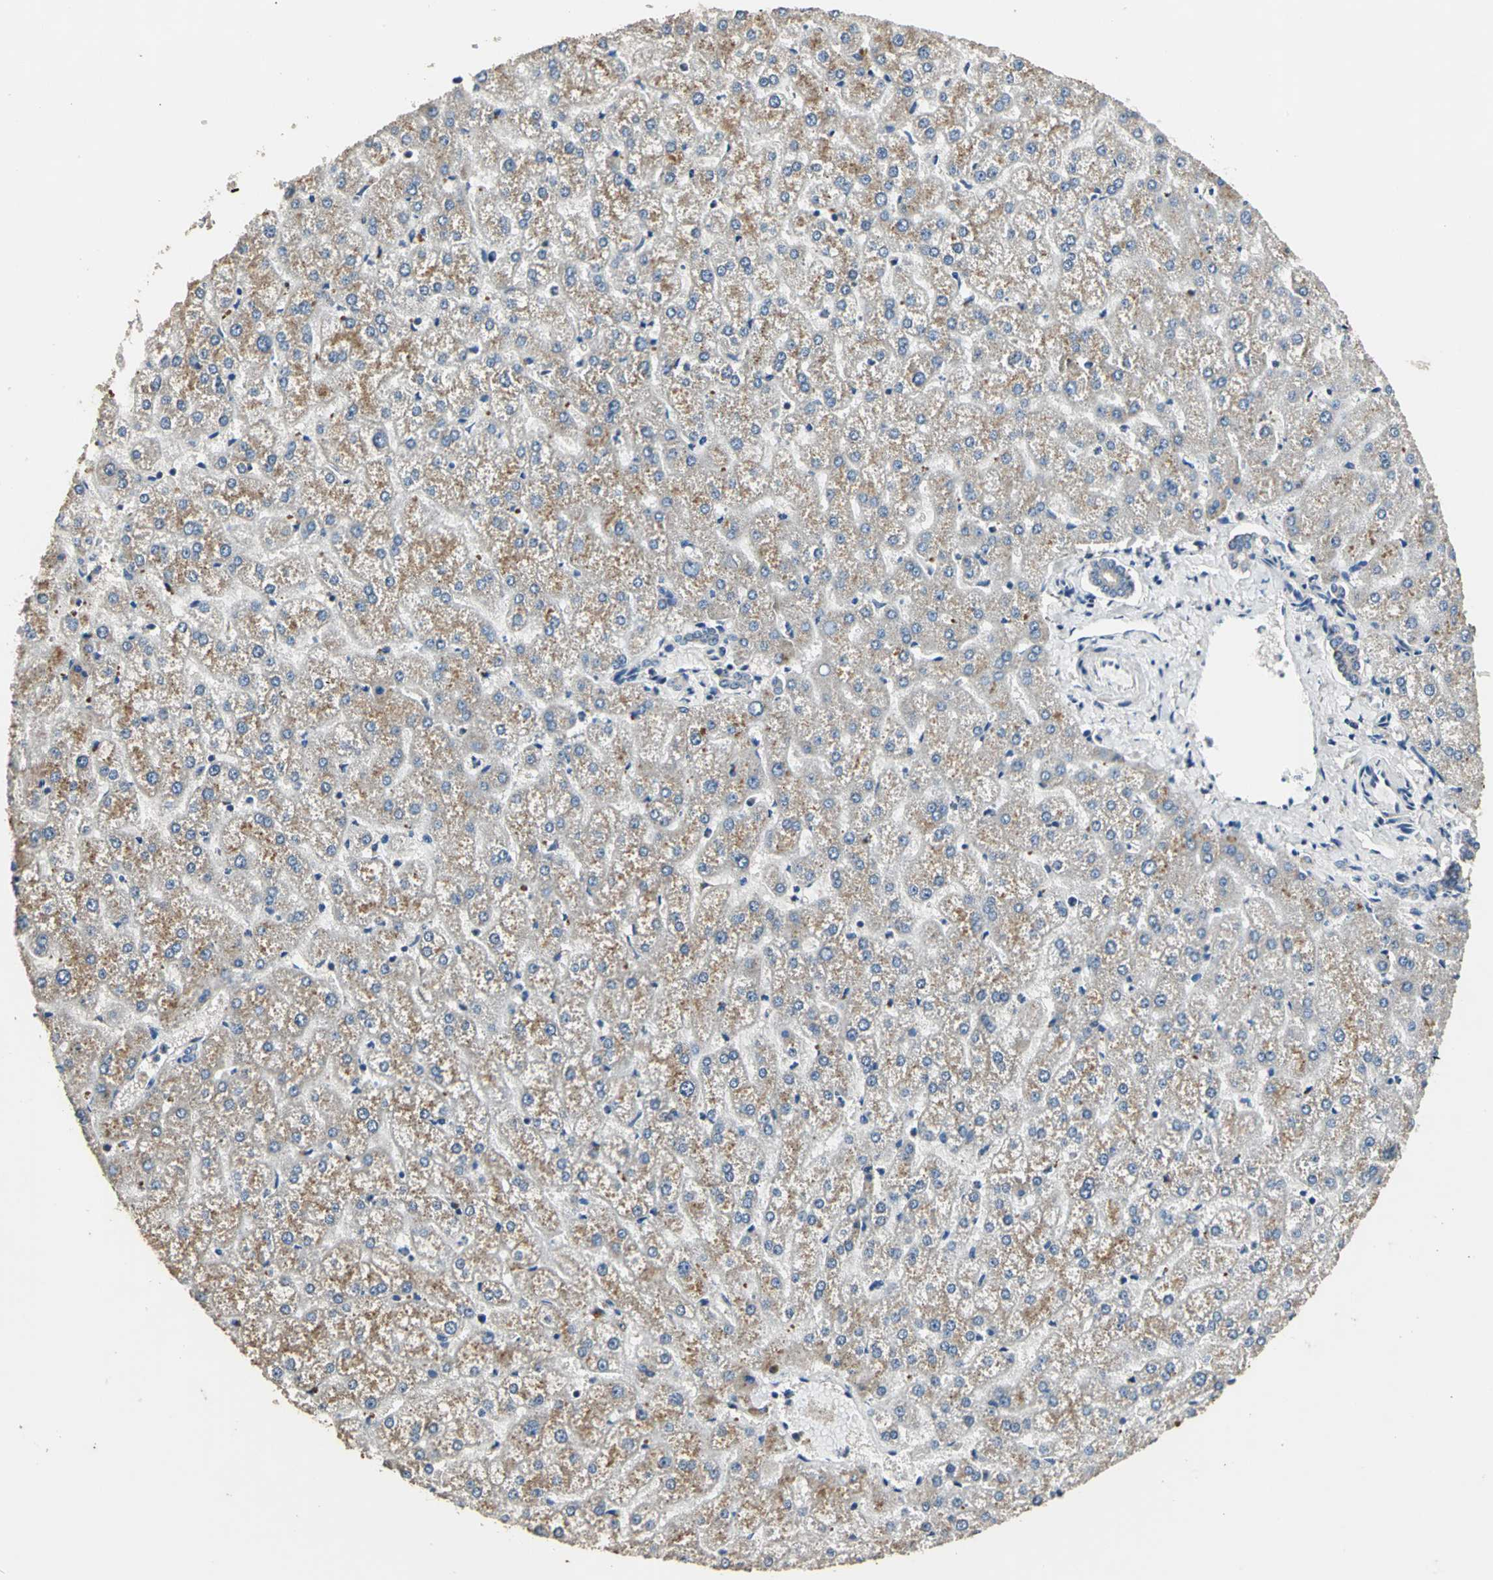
{"staining": {"intensity": "weak", "quantity": ">75%", "location": "cytoplasmic/membranous"}, "tissue": "liver", "cell_type": "Cholangiocytes", "image_type": "normal", "snomed": [{"axis": "morphology", "description": "Normal tissue, NOS"}, {"axis": "topography", "description": "Liver"}], "caption": "Immunohistochemistry of normal liver shows low levels of weak cytoplasmic/membranous expression in approximately >75% of cholangiocytes. The protein is shown in brown color, while the nuclei are stained blue.", "gene": "IRF3", "patient": {"sex": "female", "age": 32}}